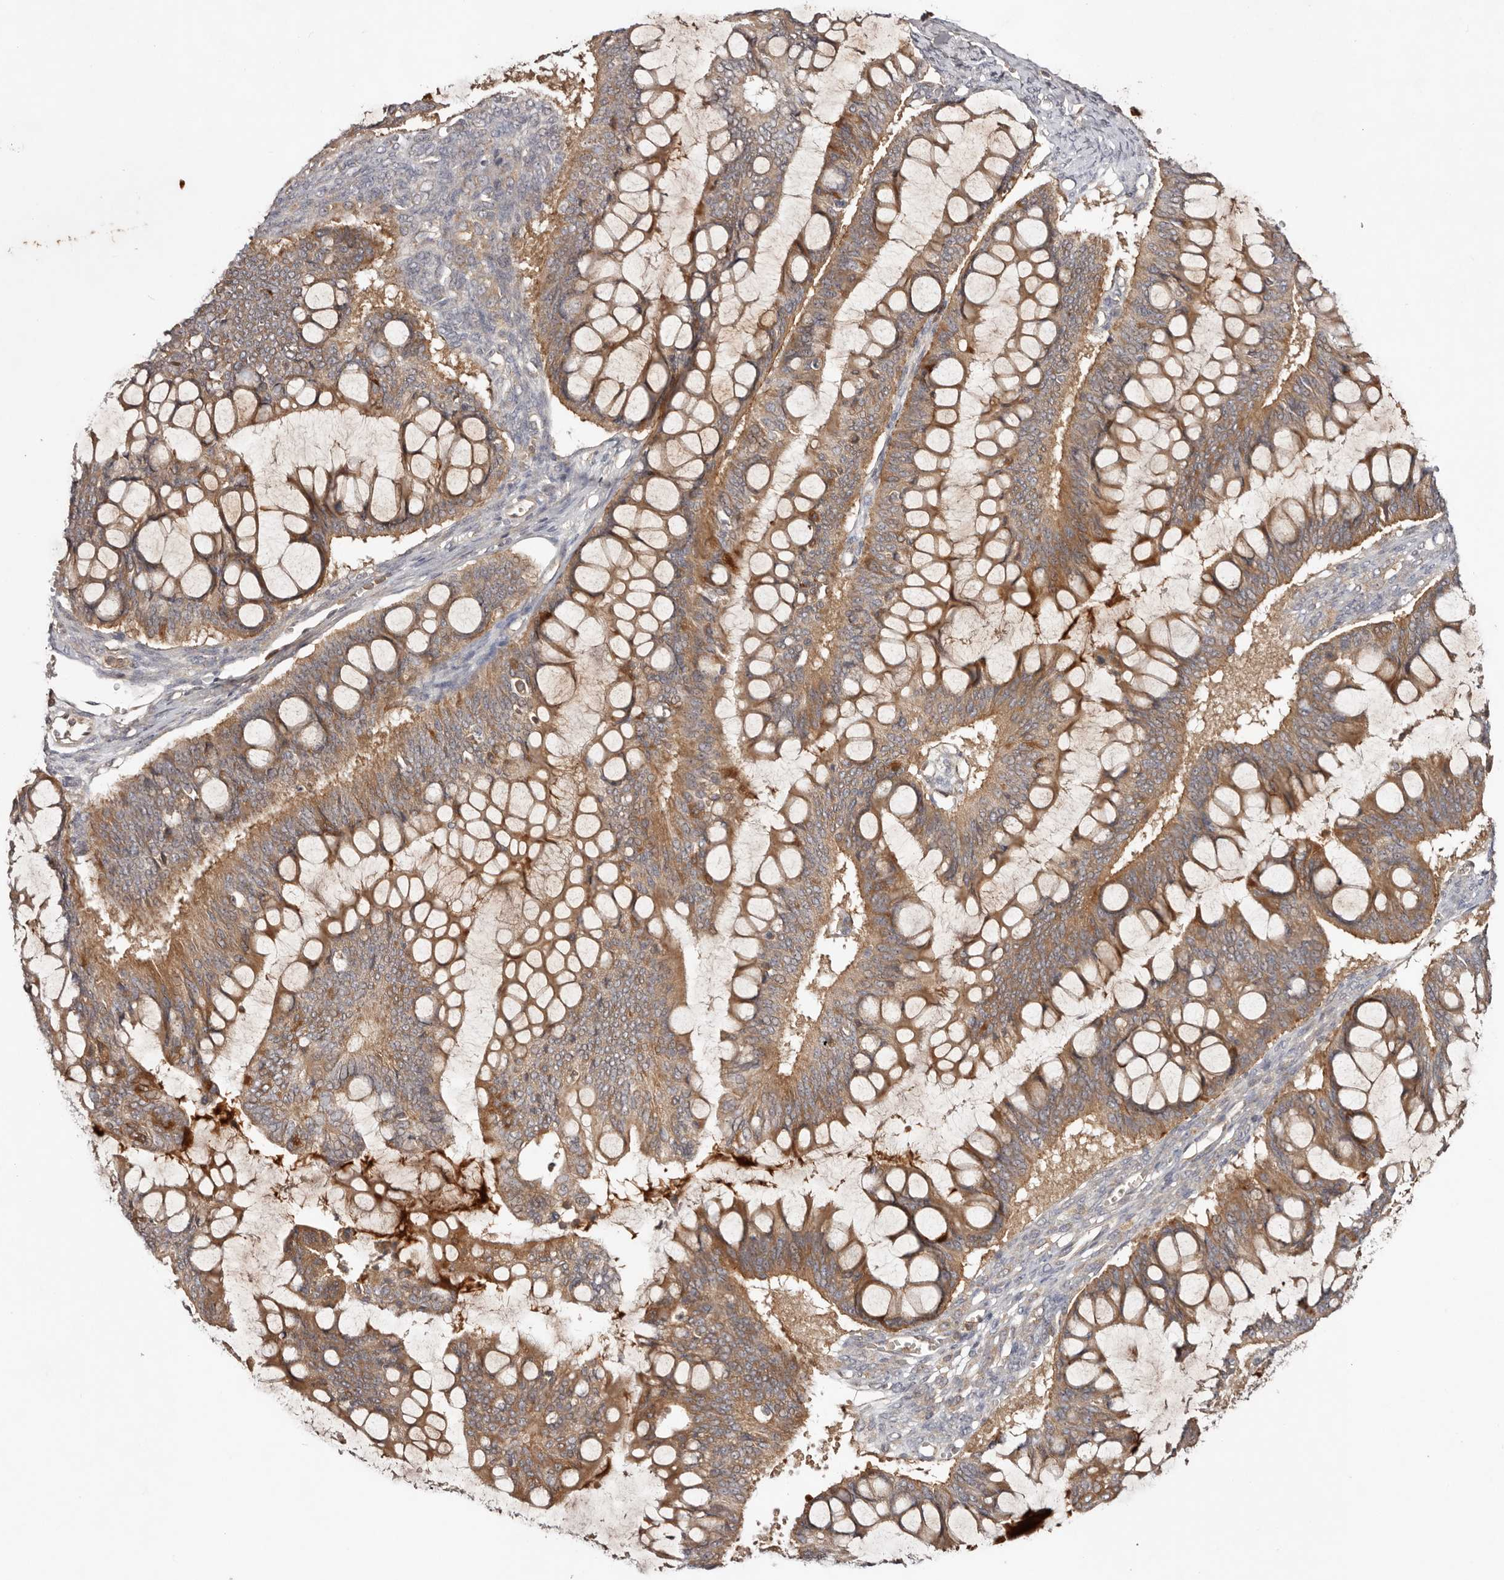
{"staining": {"intensity": "moderate", "quantity": ">75%", "location": "cytoplasmic/membranous"}, "tissue": "ovarian cancer", "cell_type": "Tumor cells", "image_type": "cancer", "snomed": [{"axis": "morphology", "description": "Cystadenocarcinoma, mucinous, NOS"}, {"axis": "topography", "description": "Ovary"}], "caption": "Immunohistochemistry staining of ovarian cancer (mucinous cystadenocarcinoma), which displays medium levels of moderate cytoplasmic/membranous positivity in about >75% of tumor cells indicating moderate cytoplasmic/membranous protein staining. The staining was performed using DAB (3,3'-diaminobenzidine) (brown) for protein detection and nuclei were counterstained in hematoxylin (blue).", "gene": "PKIB", "patient": {"sex": "female", "age": 73}}